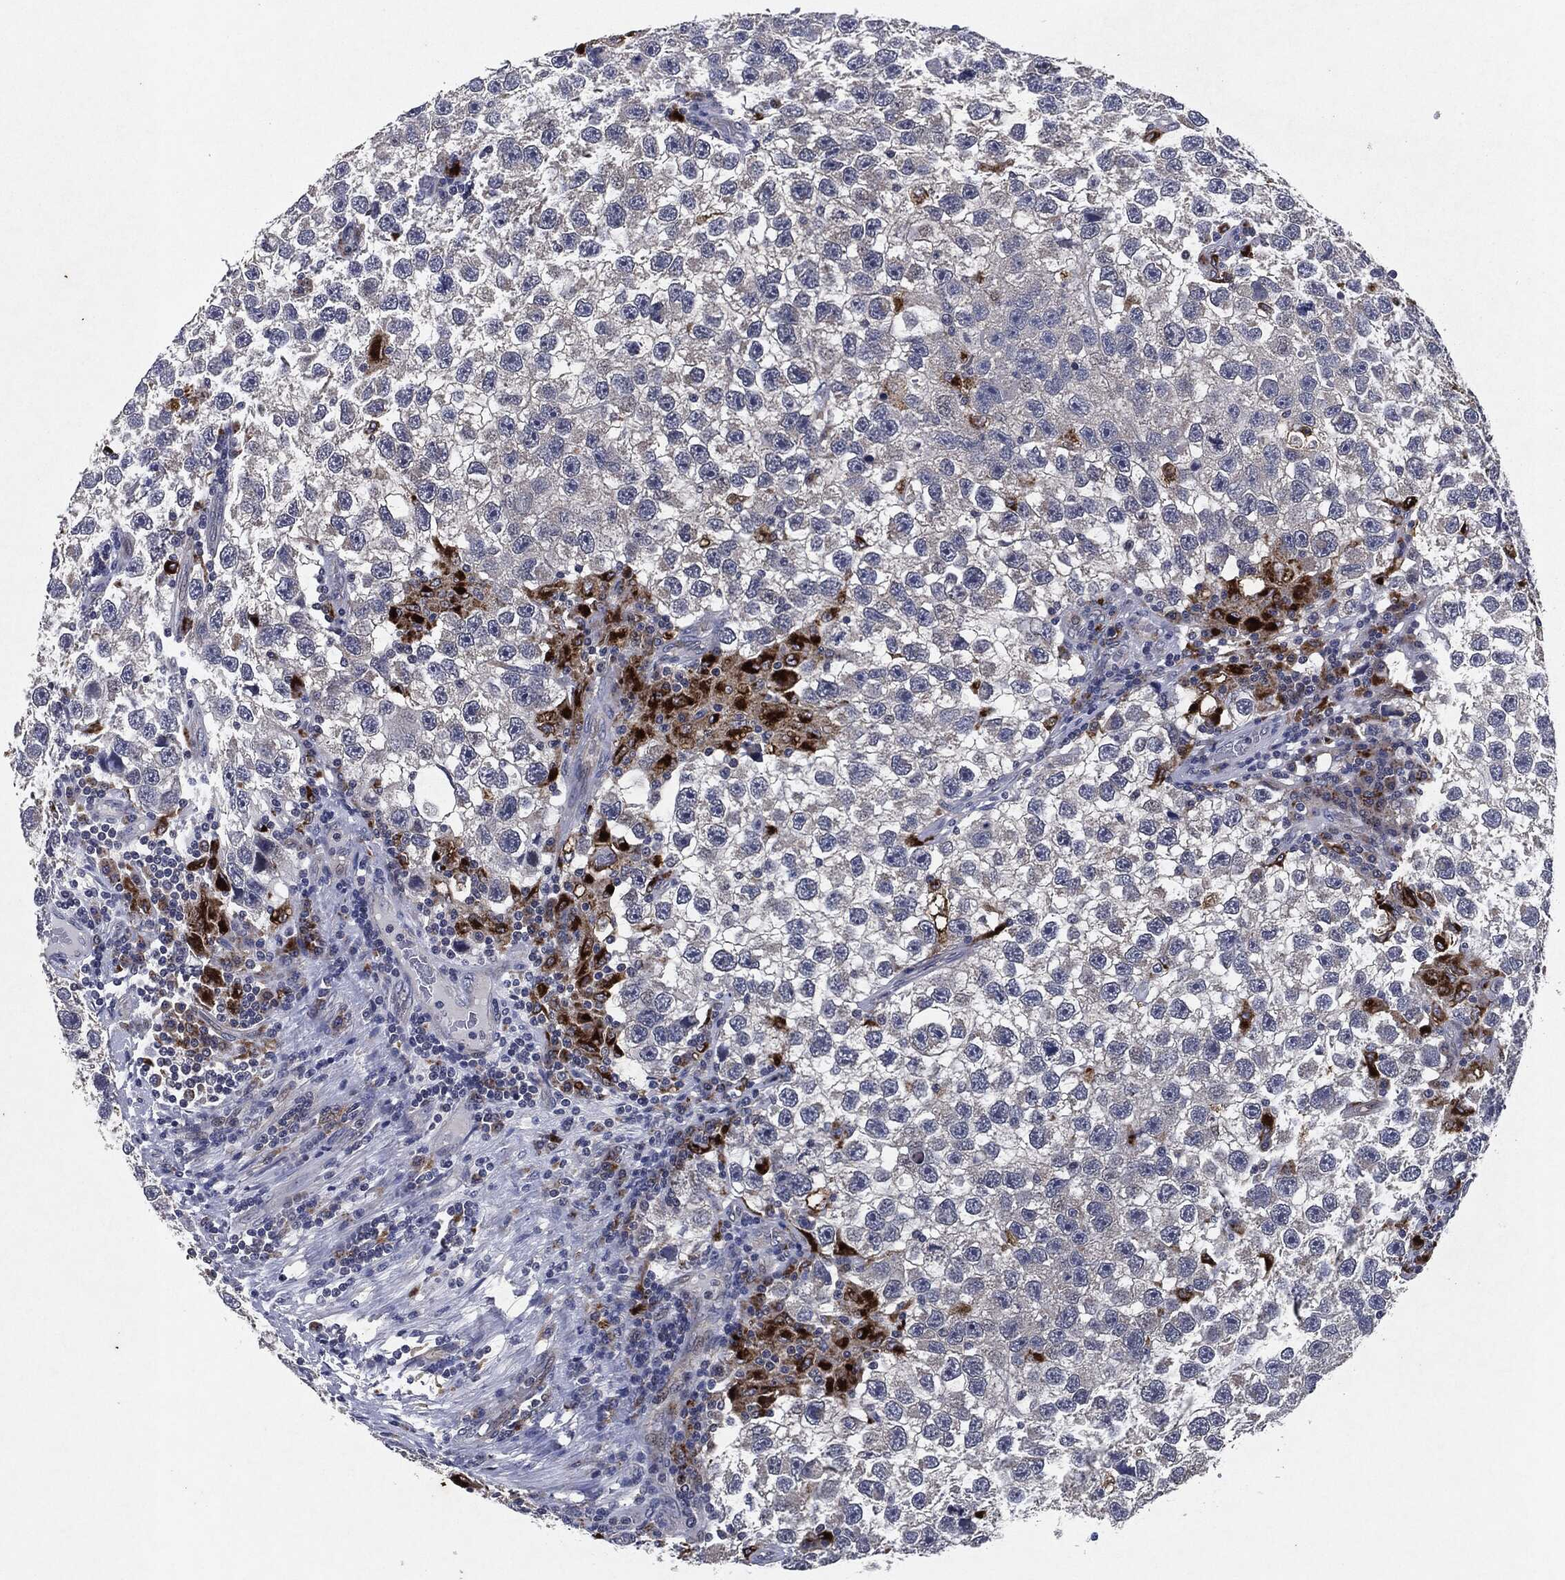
{"staining": {"intensity": "negative", "quantity": "none", "location": "none"}, "tissue": "testis cancer", "cell_type": "Tumor cells", "image_type": "cancer", "snomed": [{"axis": "morphology", "description": "Seminoma, NOS"}, {"axis": "topography", "description": "Testis"}], "caption": "Immunohistochemistry of human testis cancer (seminoma) demonstrates no staining in tumor cells.", "gene": "SLC31A2", "patient": {"sex": "male", "age": 26}}